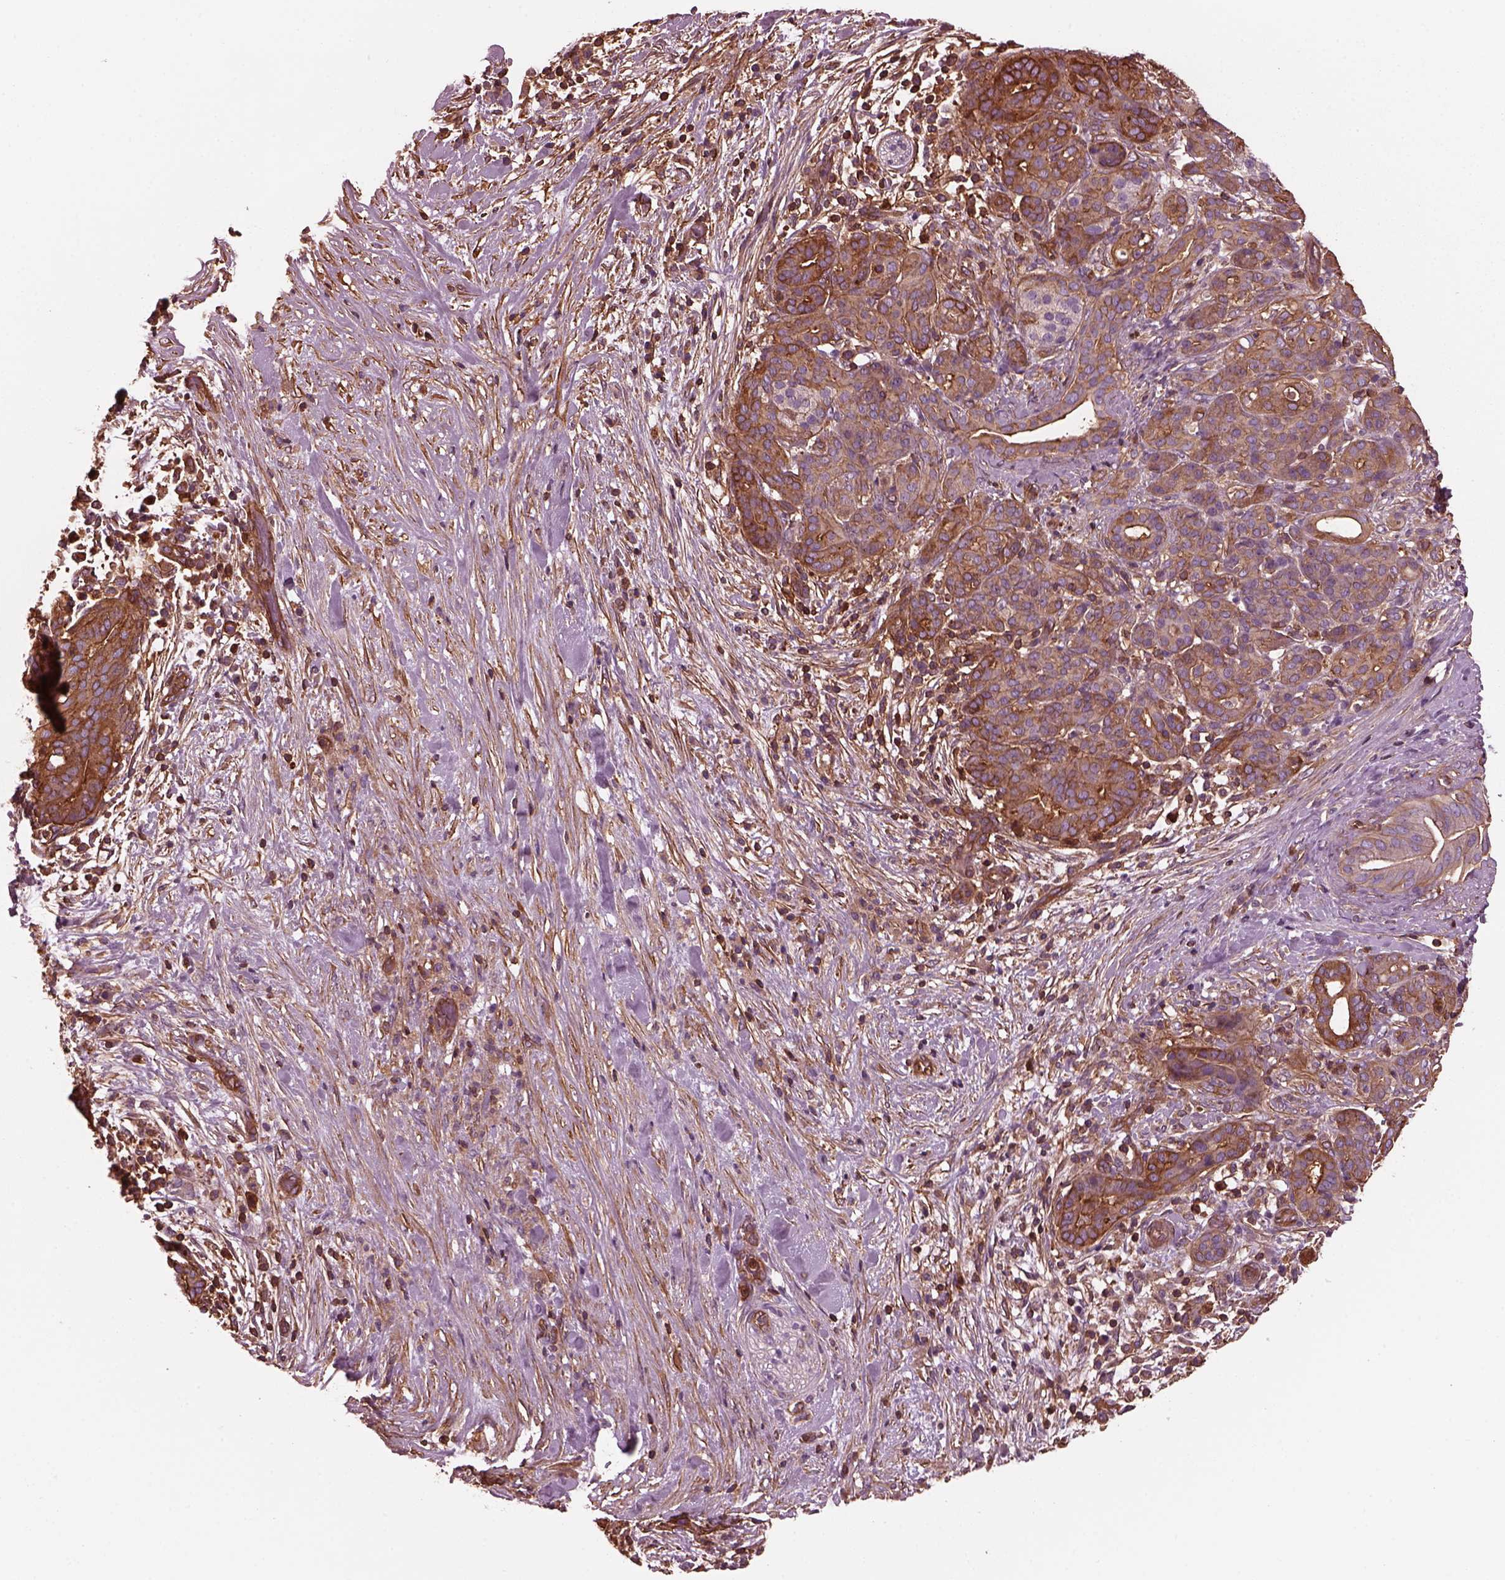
{"staining": {"intensity": "moderate", "quantity": ">75%", "location": "cytoplasmic/membranous"}, "tissue": "pancreatic cancer", "cell_type": "Tumor cells", "image_type": "cancer", "snomed": [{"axis": "morphology", "description": "Adenocarcinoma, NOS"}, {"axis": "topography", "description": "Pancreas"}], "caption": "Immunohistochemistry (IHC) image of neoplastic tissue: human pancreatic cancer (adenocarcinoma) stained using immunohistochemistry (IHC) reveals medium levels of moderate protein expression localized specifically in the cytoplasmic/membranous of tumor cells, appearing as a cytoplasmic/membranous brown color.", "gene": "MYL6", "patient": {"sex": "male", "age": 44}}